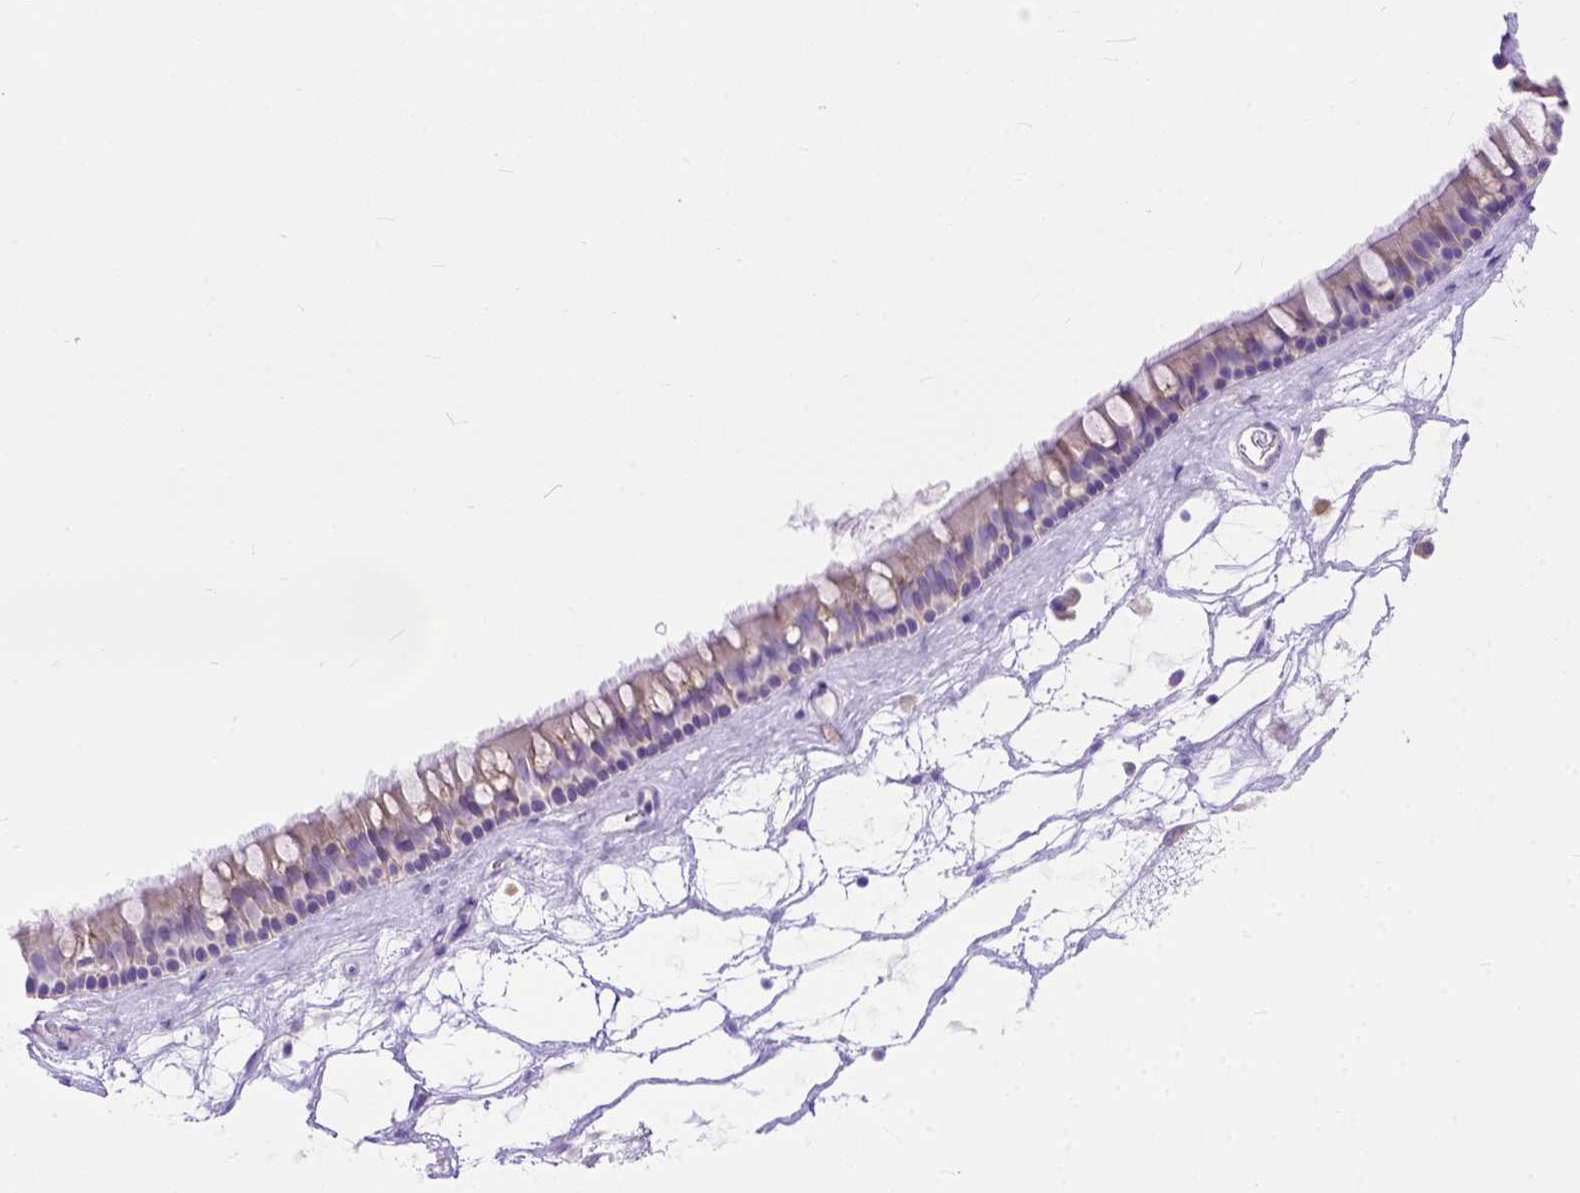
{"staining": {"intensity": "weak", "quantity": "25%-75%", "location": "cytoplasmic/membranous"}, "tissue": "nasopharynx", "cell_type": "Respiratory epithelial cells", "image_type": "normal", "snomed": [{"axis": "morphology", "description": "Normal tissue, NOS"}, {"axis": "topography", "description": "Nasopharynx"}], "caption": "Respiratory epithelial cells reveal low levels of weak cytoplasmic/membranous staining in about 25%-75% of cells in unremarkable human nasopharynx.", "gene": "PLK4", "patient": {"sex": "male", "age": 68}}